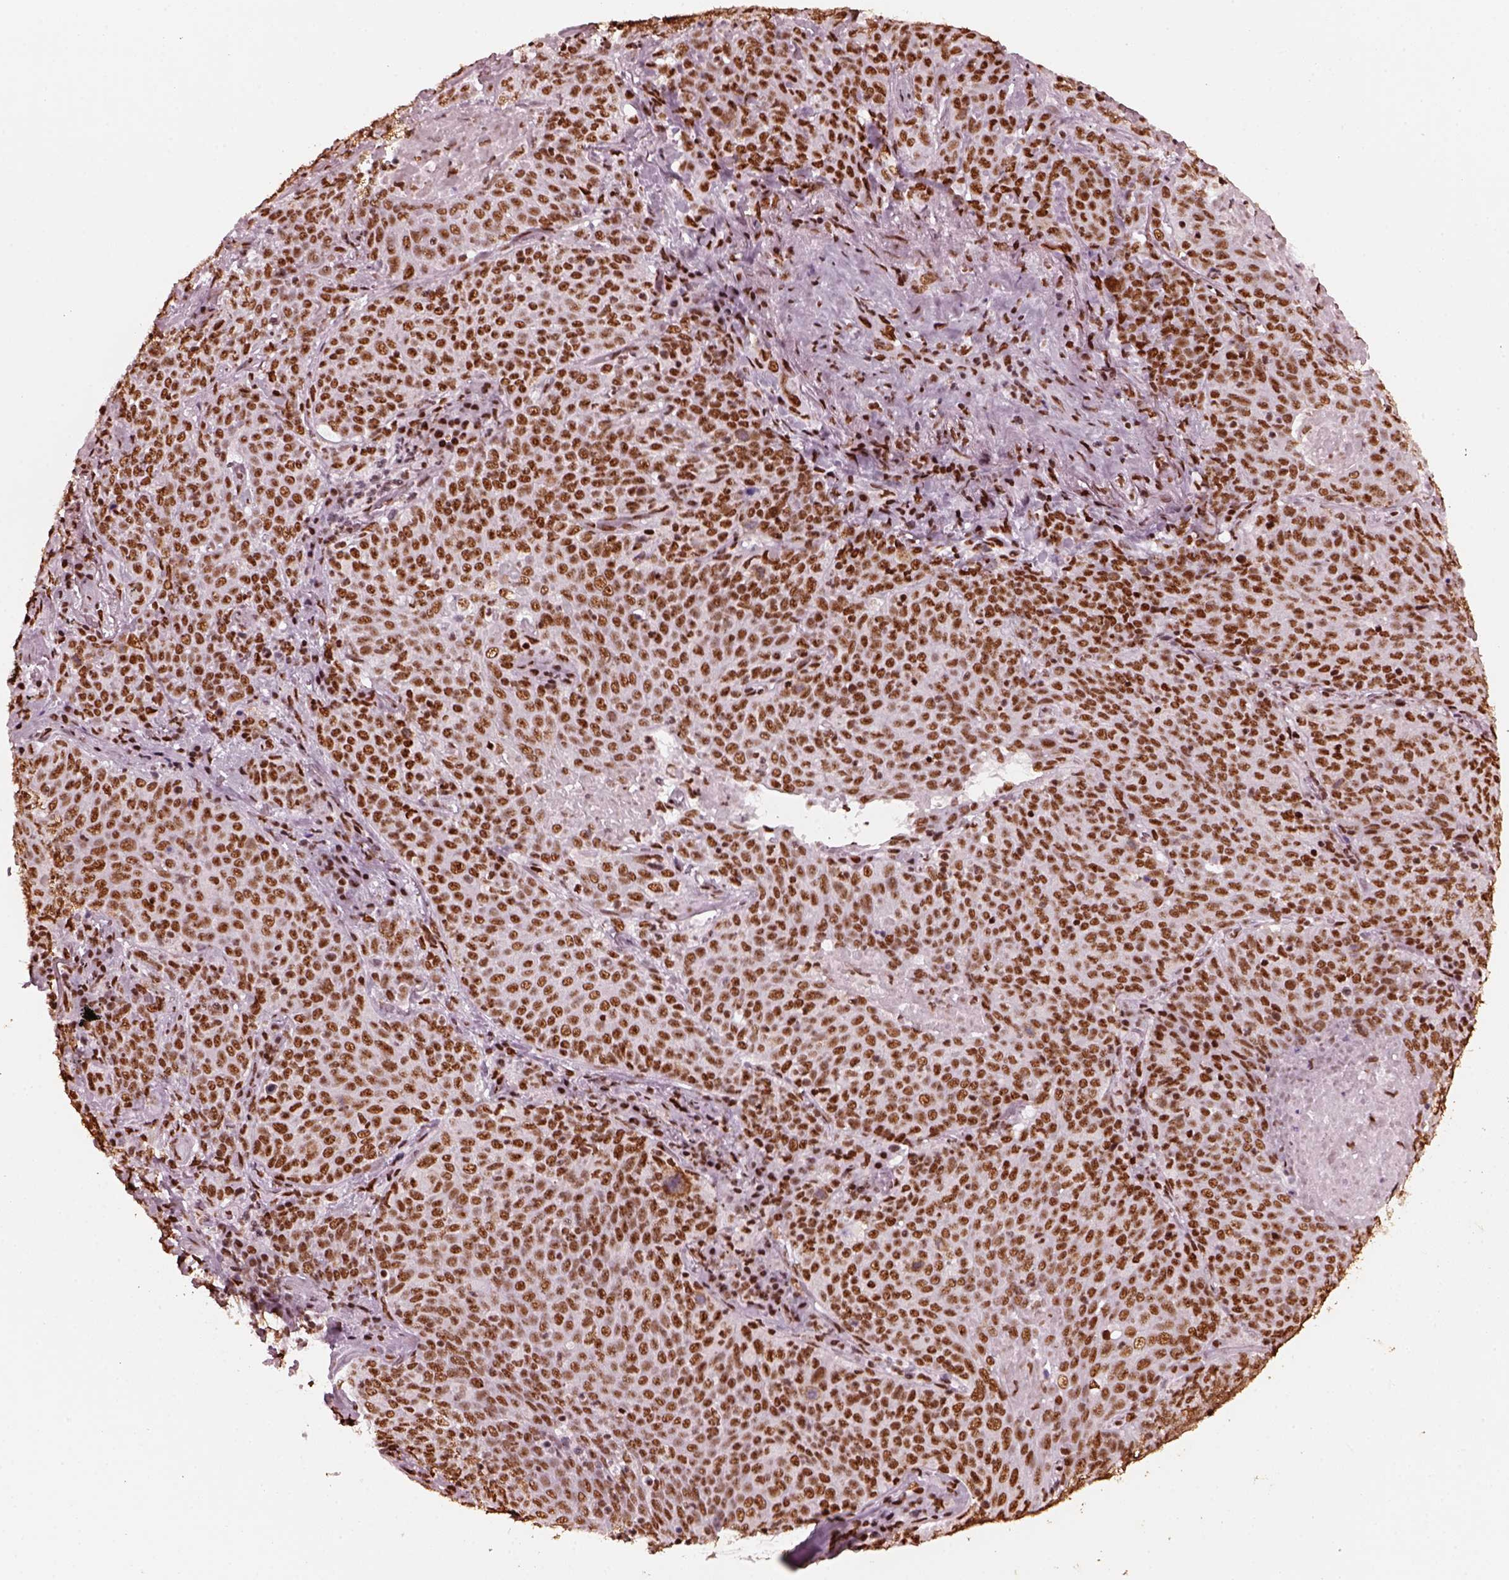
{"staining": {"intensity": "moderate", "quantity": ">75%", "location": "nuclear"}, "tissue": "lung cancer", "cell_type": "Tumor cells", "image_type": "cancer", "snomed": [{"axis": "morphology", "description": "Squamous cell carcinoma, NOS"}, {"axis": "topography", "description": "Lung"}], "caption": "Immunohistochemistry (IHC) photomicrograph of neoplastic tissue: human lung squamous cell carcinoma stained using immunohistochemistry displays medium levels of moderate protein expression localized specifically in the nuclear of tumor cells, appearing as a nuclear brown color.", "gene": "CBFA2T3", "patient": {"sex": "male", "age": 82}}